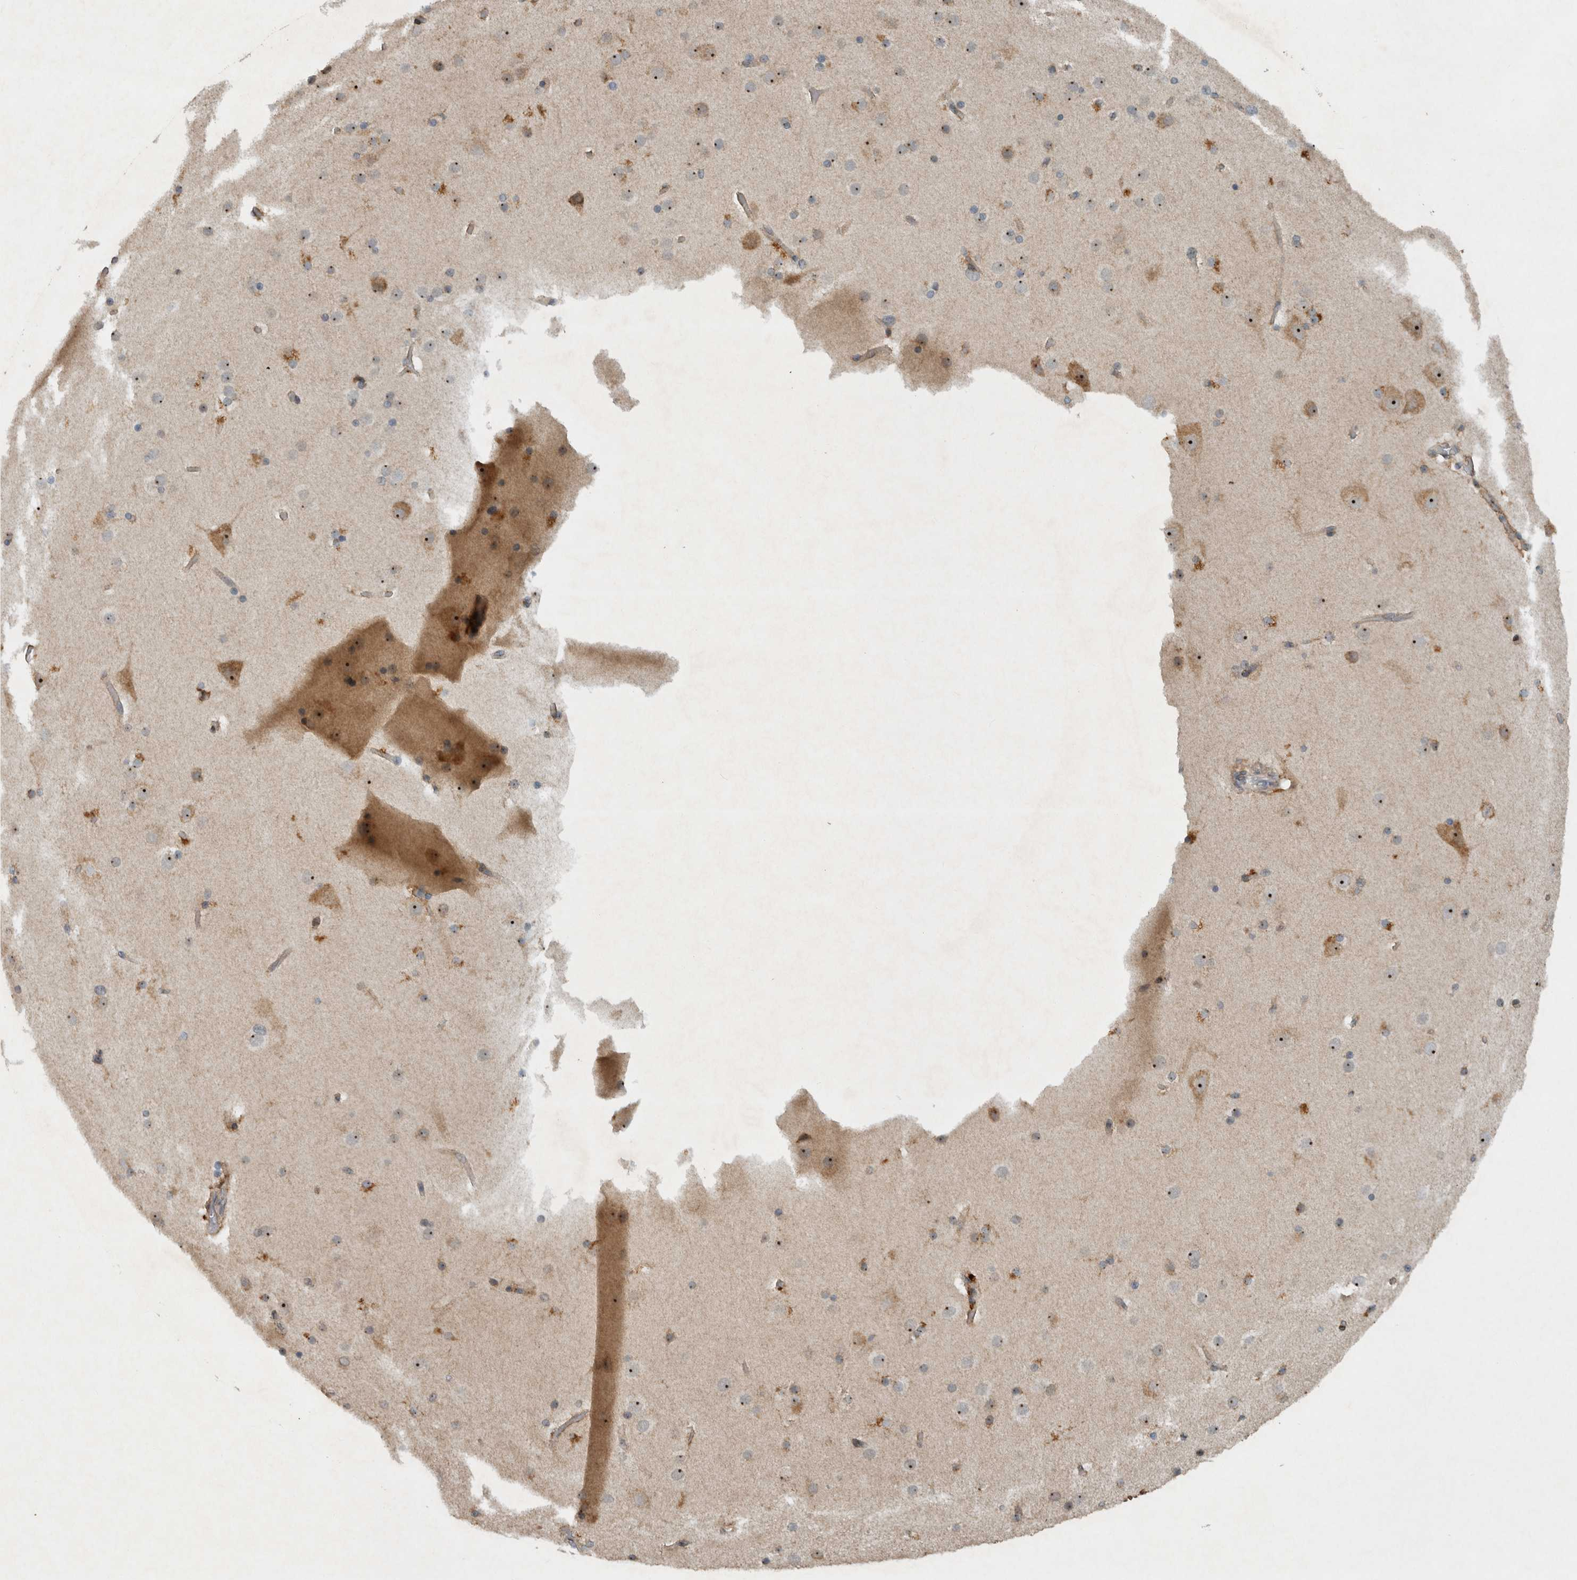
{"staining": {"intensity": "weak", "quantity": "25%-75%", "location": "cytoplasmic/membranous"}, "tissue": "cerebral cortex", "cell_type": "Endothelial cells", "image_type": "normal", "snomed": [{"axis": "morphology", "description": "Normal tissue, NOS"}, {"axis": "topography", "description": "Cerebral cortex"}], "caption": "Endothelial cells demonstrate low levels of weak cytoplasmic/membranous staining in approximately 25%-75% of cells in unremarkable cerebral cortex.", "gene": "GPR137B", "patient": {"sex": "male", "age": 57}}